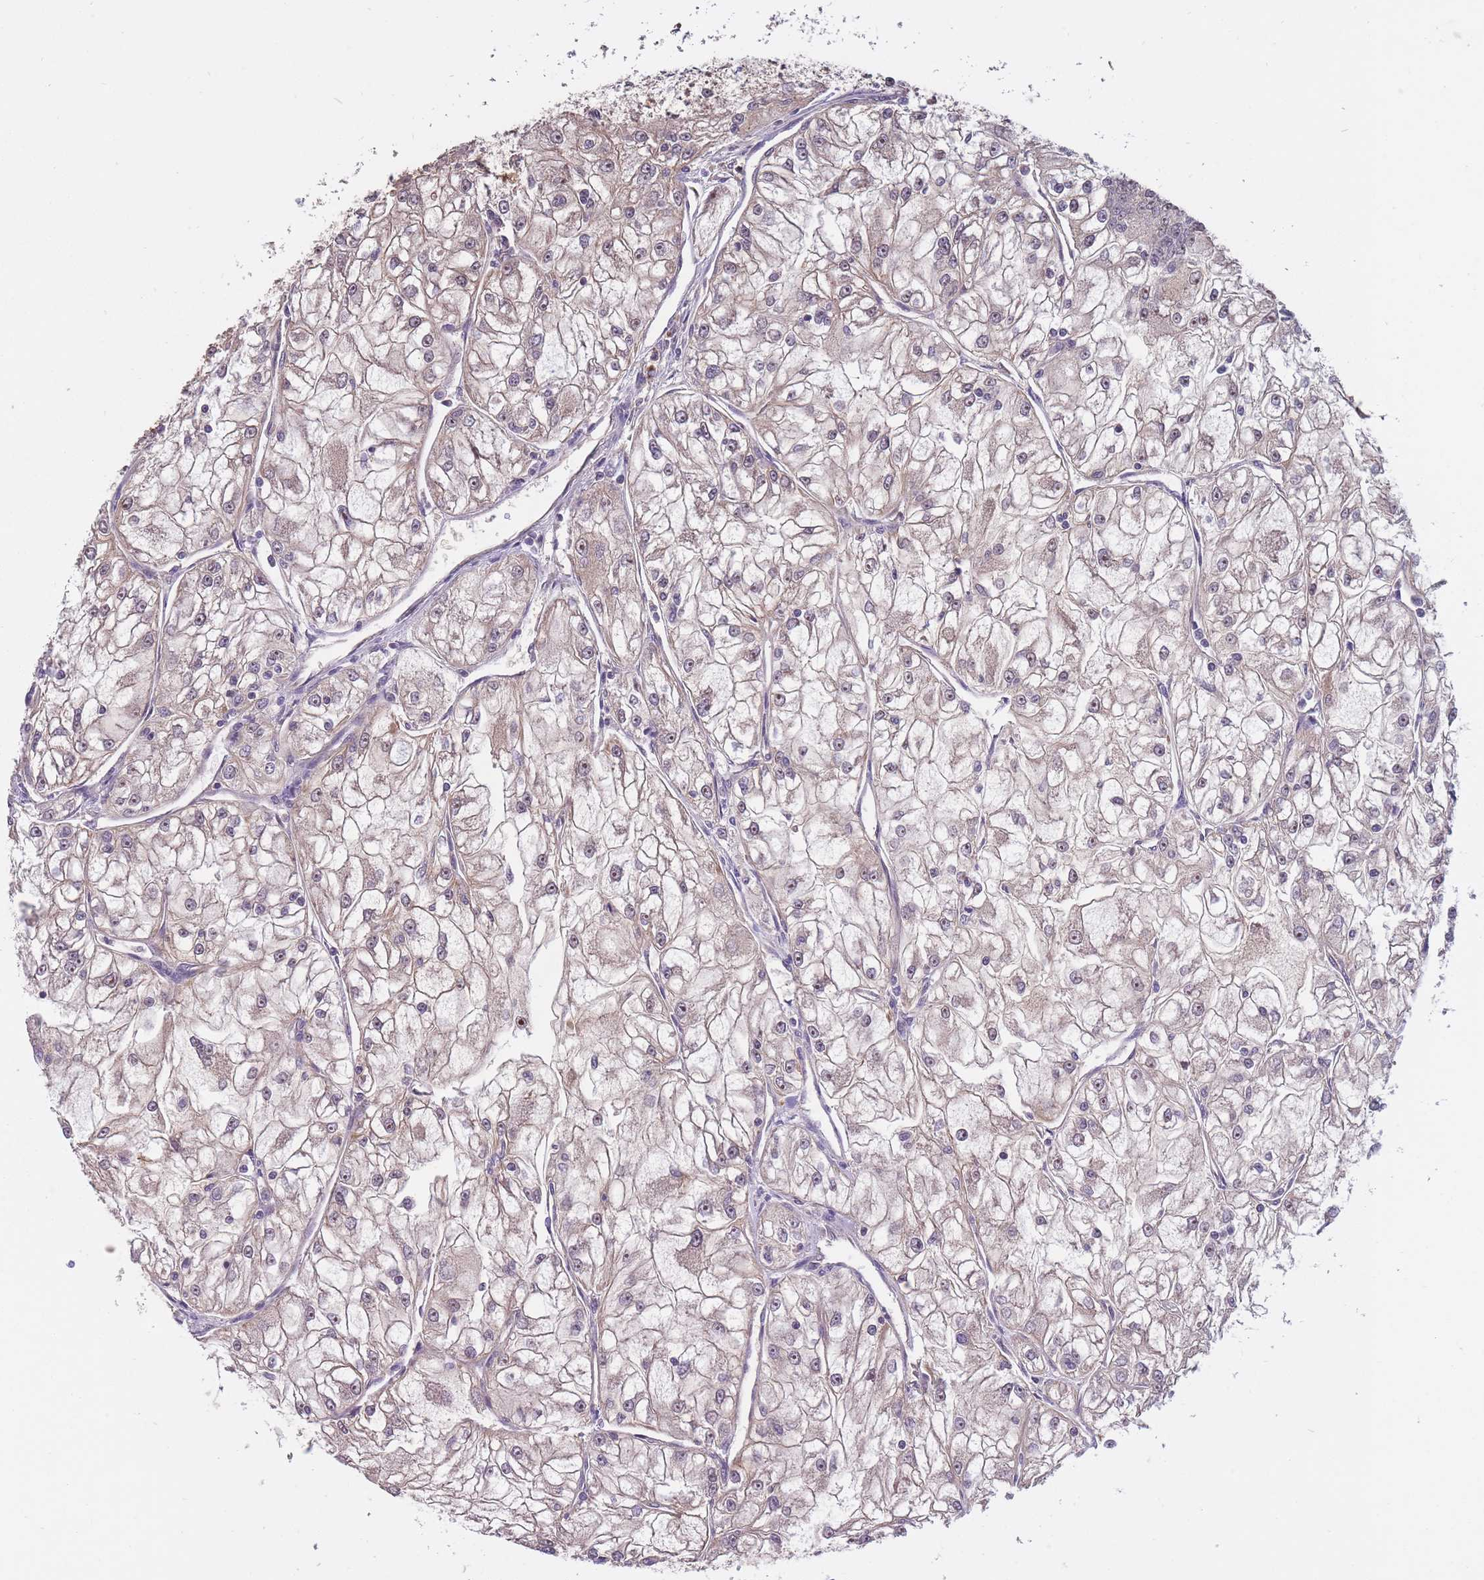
{"staining": {"intensity": "weak", "quantity": "<25%", "location": "cytoplasmic/membranous"}, "tissue": "renal cancer", "cell_type": "Tumor cells", "image_type": "cancer", "snomed": [{"axis": "morphology", "description": "Adenocarcinoma, NOS"}, {"axis": "topography", "description": "Kidney"}], "caption": "This micrograph is of adenocarcinoma (renal) stained with immunohistochemistry (IHC) to label a protein in brown with the nuclei are counter-stained blue. There is no expression in tumor cells.", "gene": "KIAA1755", "patient": {"sex": "female", "age": 72}}